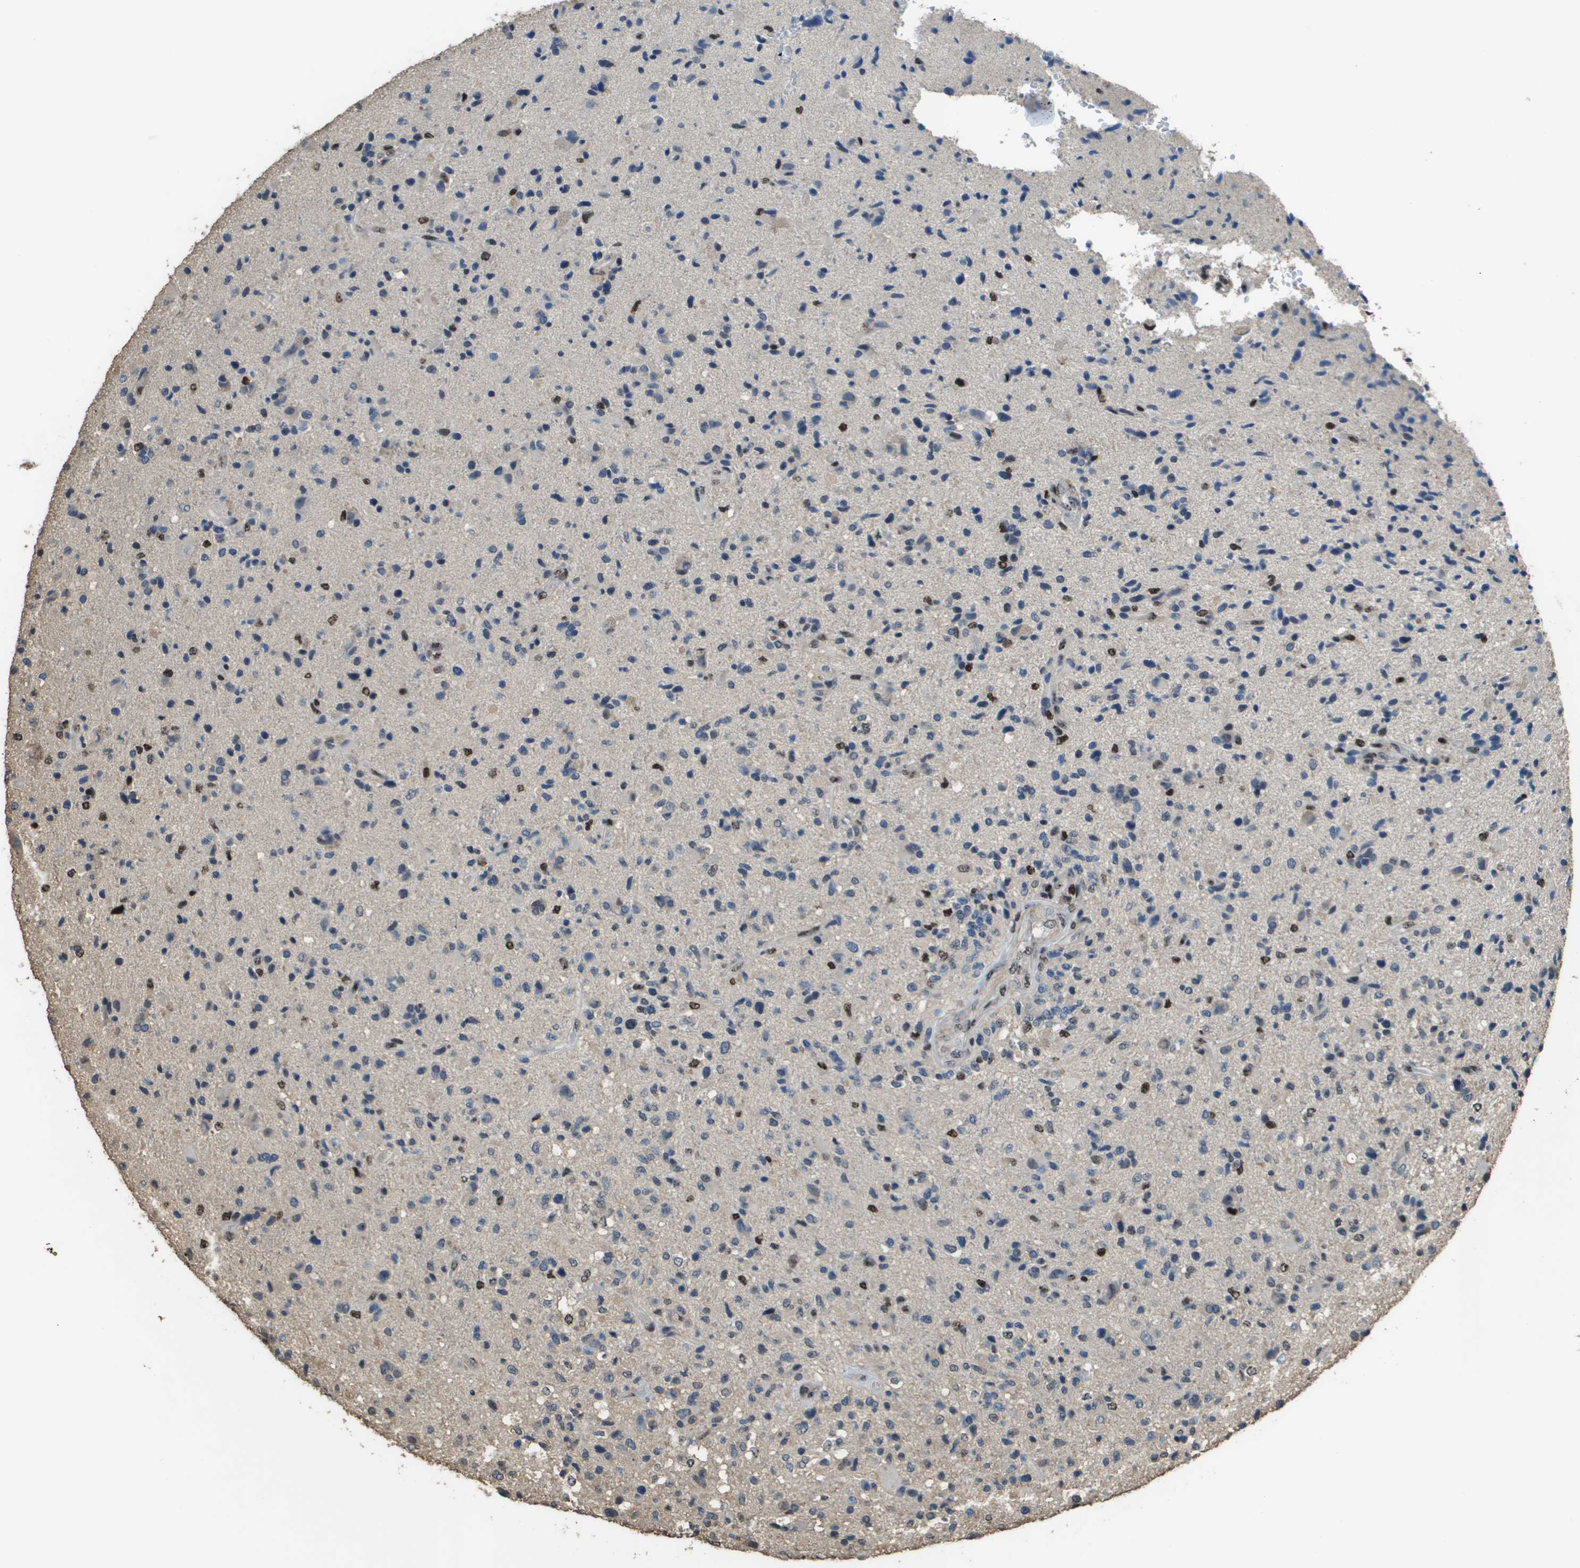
{"staining": {"intensity": "strong", "quantity": "<25%", "location": "nuclear"}, "tissue": "glioma", "cell_type": "Tumor cells", "image_type": "cancer", "snomed": [{"axis": "morphology", "description": "Glioma, malignant, High grade"}, {"axis": "topography", "description": "Brain"}], "caption": "A brown stain labels strong nuclear staining of a protein in human malignant glioma (high-grade) tumor cells. (DAB IHC, brown staining for protein, blue staining for nuclei).", "gene": "SP100", "patient": {"sex": "male", "age": 72}}